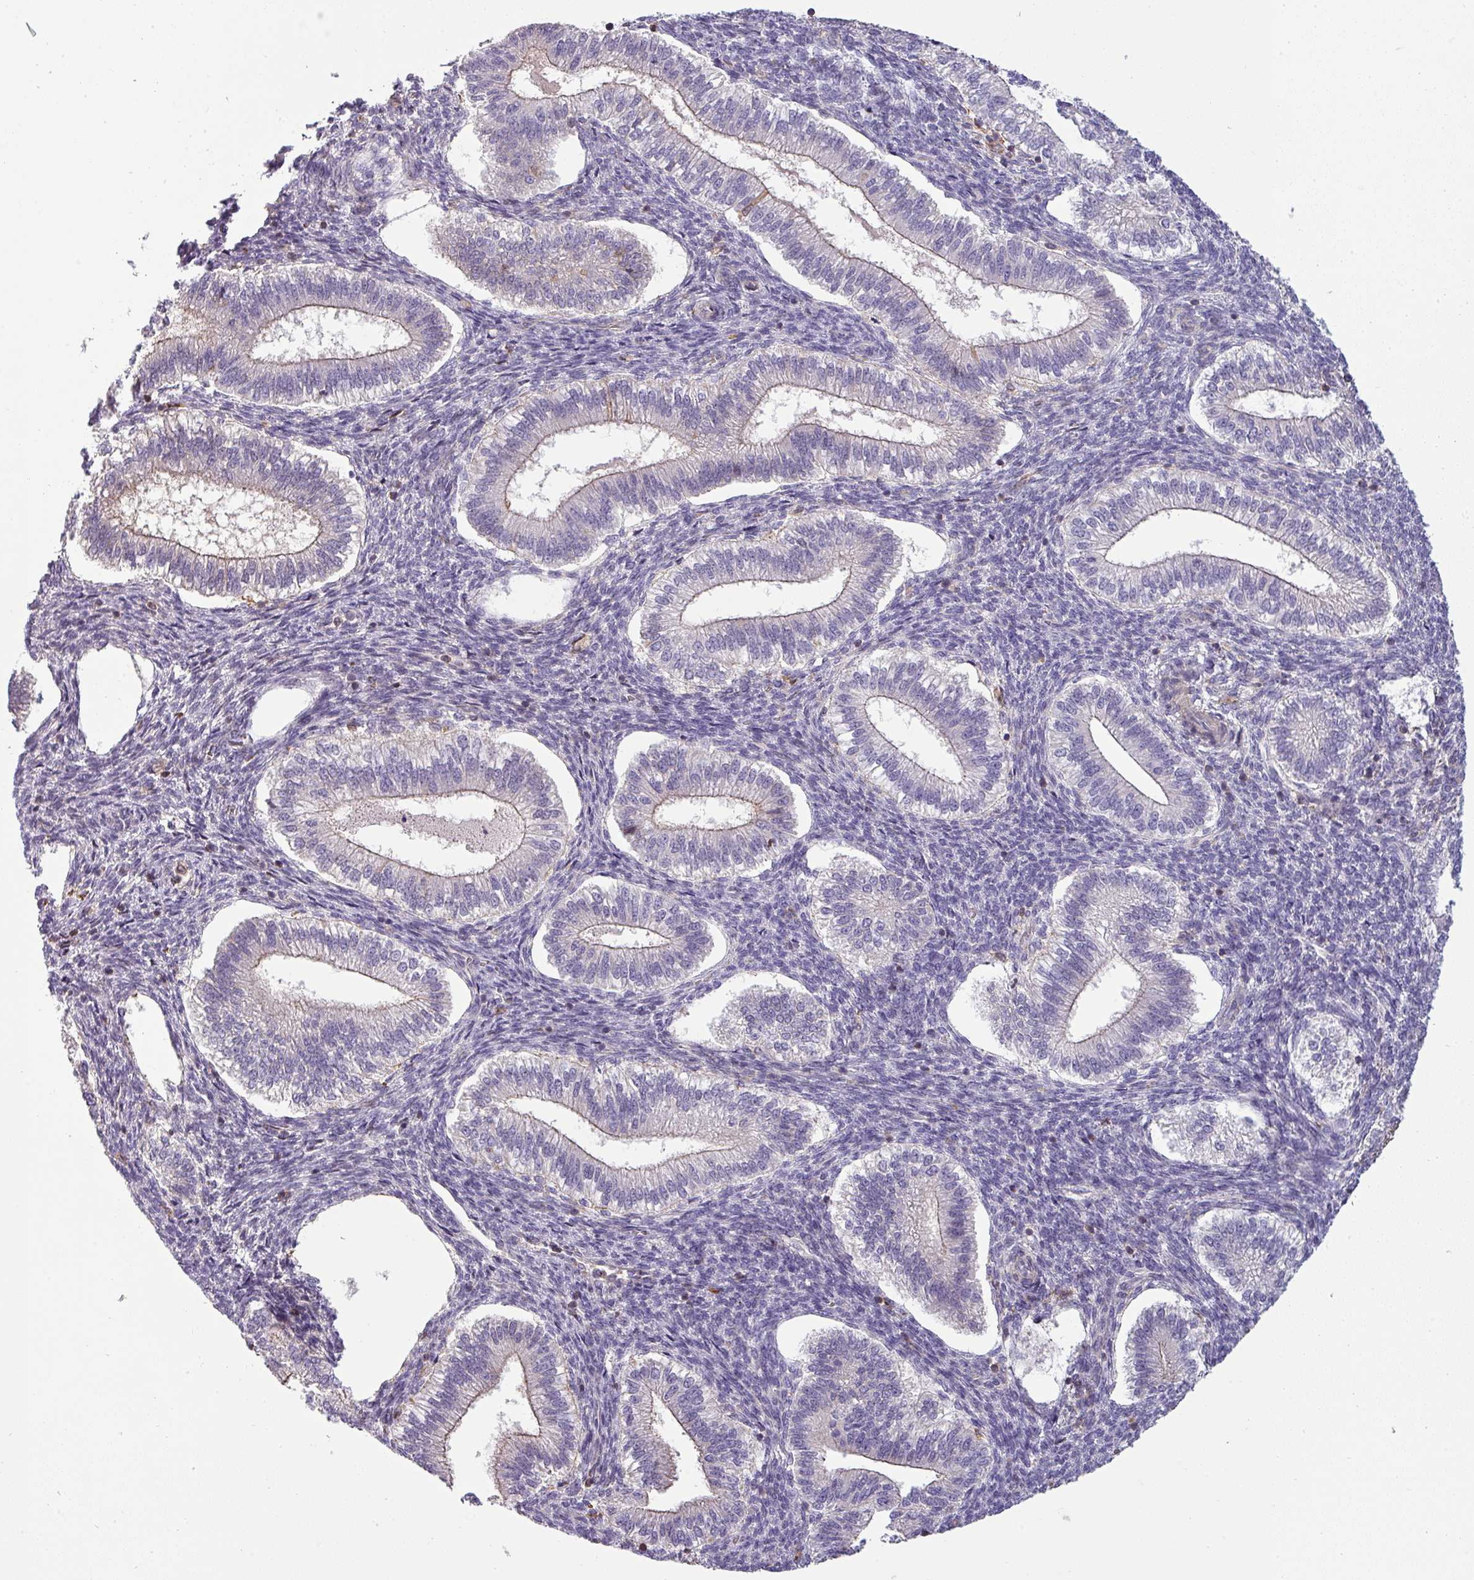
{"staining": {"intensity": "weak", "quantity": "<25%", "location": "cytoplasmic/membranous"}, "tissue": "endometrium", "cell_type": "Cells in endometrial stroma", "image_type": "normal", "snomed": [{"axis": "morphology", "description": "Normal tissue, NOS"}, {"axis": "topography", "description": "Endometrium"}], "caption": "The histopathology image exhibits no significant positivity in cells in endometrial stroma of endometrium. (DAB (3,3'-diaminobenzidine) immunohistochemistry (IHC), high magnification).", "gene": "ZNF835", "patient": {"sex": "female", "age": 25}}